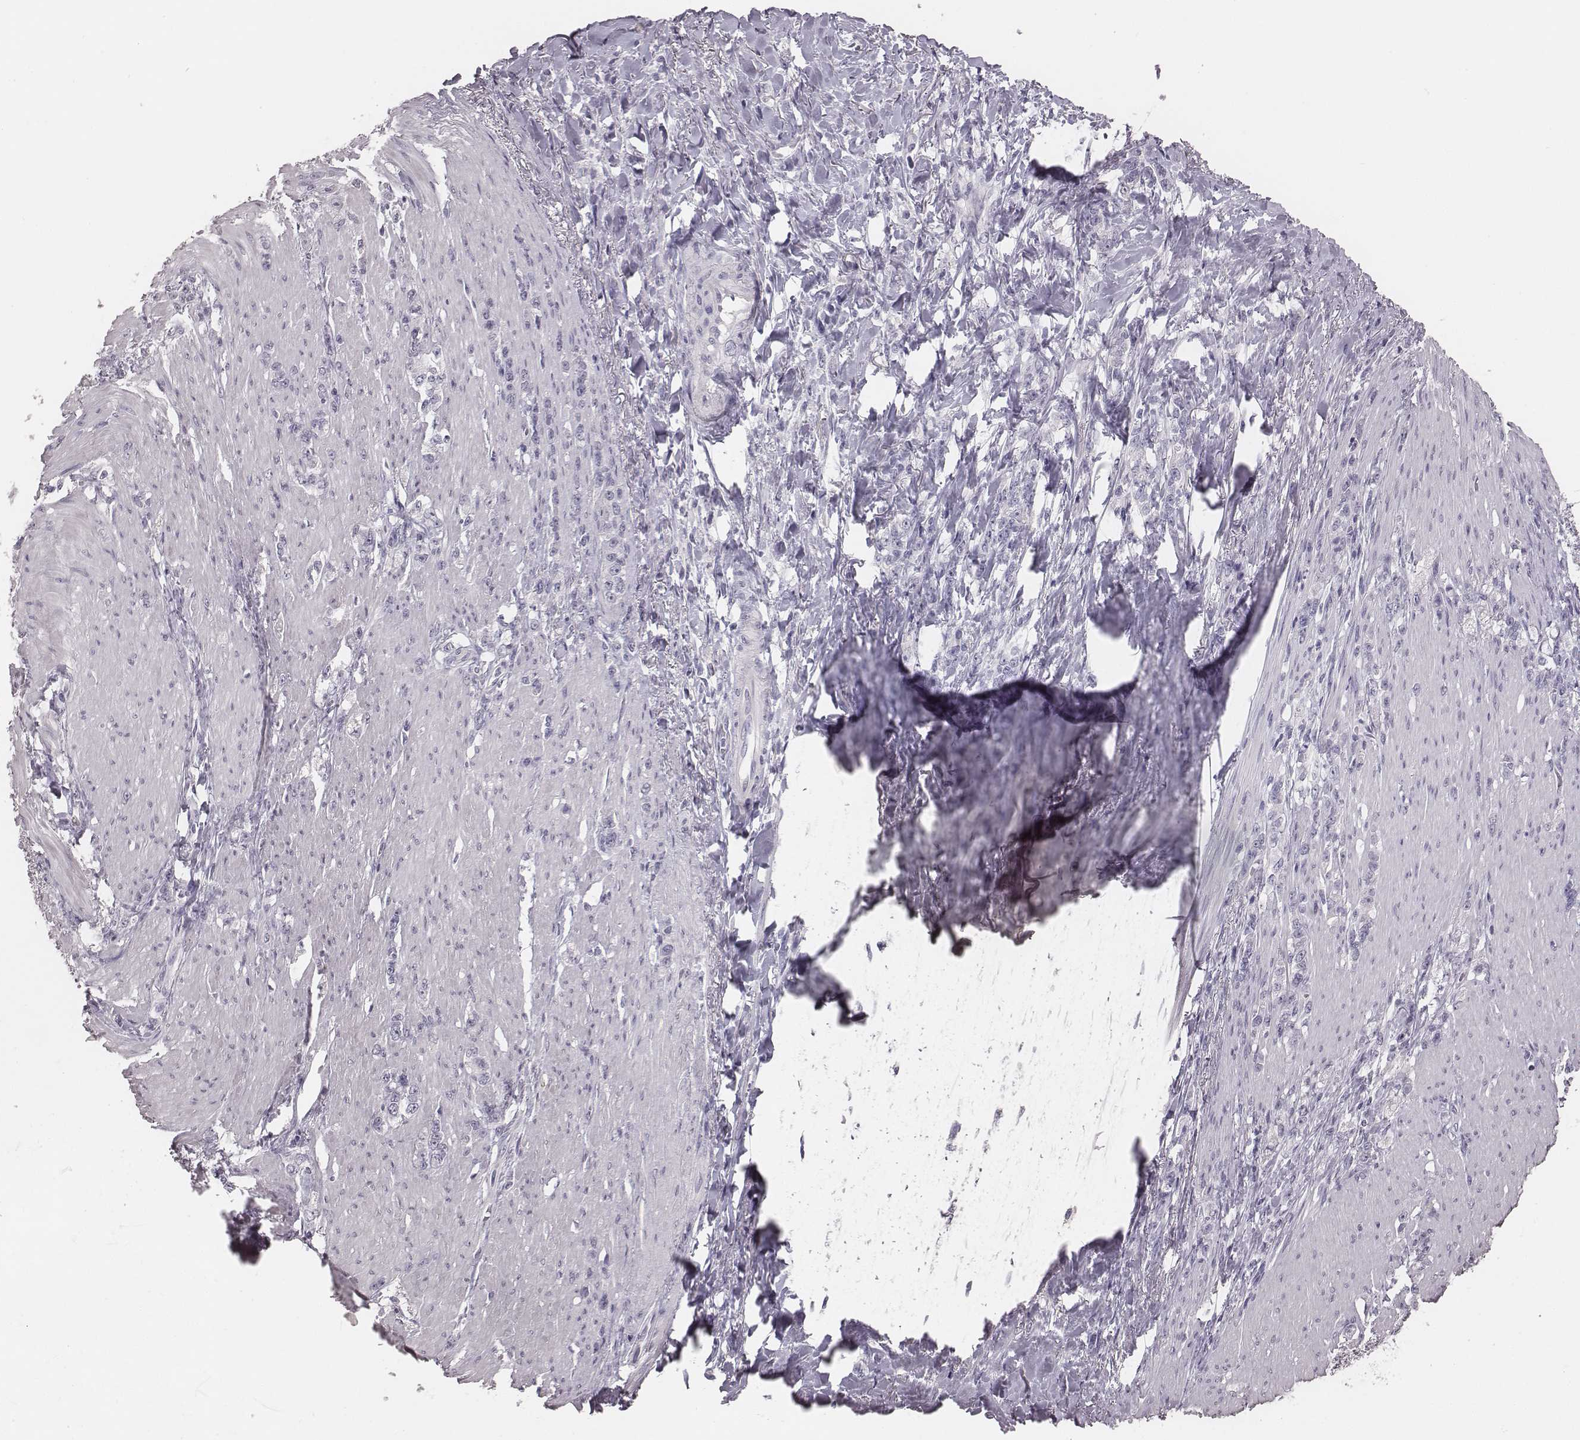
{"staining": {"intensity": "negative", "quantity": "none", "location": "none"}, "tissue": "stomach cancer", "cell_type": "Tumor cells", "image_type": "cancer", "snomed": [{"axis": "morphology", "description": "Adenocarcinoma, NOS"}, {"axis": "topography", "description": "Stomach, lower"}], "caption": "Stomach cancer stained for a protein using IHC demonstrates no positivity tumor cells.", "gene": "CSHL1", "patient": {"sex": "male", "age": 88}}